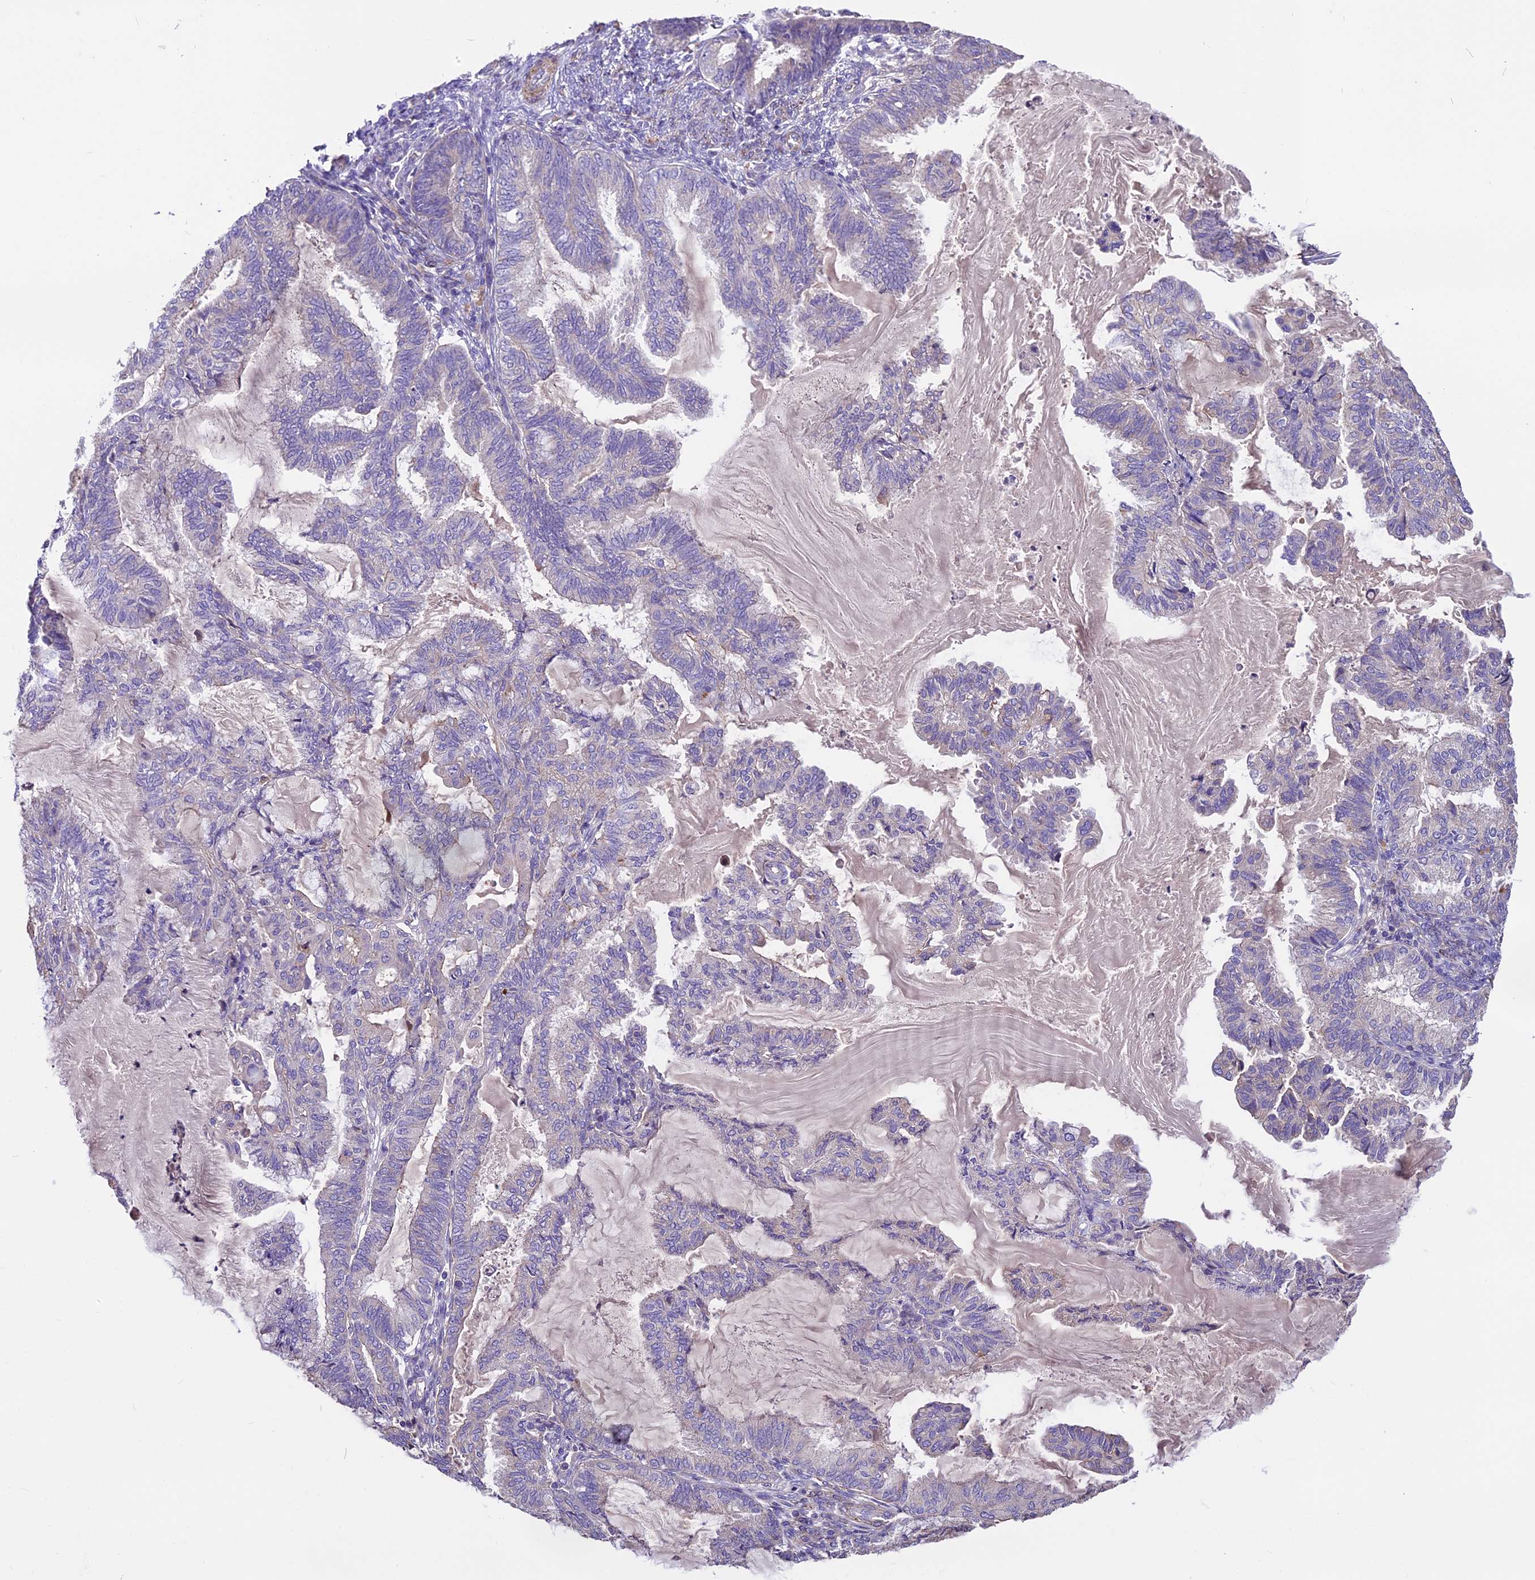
{"staining": {"intensity": "negative", "quantity": "none", "location": "none"}, "tissue": "endometrial cancer", "cell_type": "Tumor cells", "image_type": "cancer", "snomed": [{"axis": "morphology", "description": "Adenocarcinoma, NOS"}, {"axis": "topography", "description": "Endometrium"}], "caption": "A high-resolution histopathology image shows IHC staining of endometrial cancer (adenocarcinoma), which shows no significant positivity in tumor cells.", "gene": "ANO3", "patient": {"sex": "female", "age": 86}}